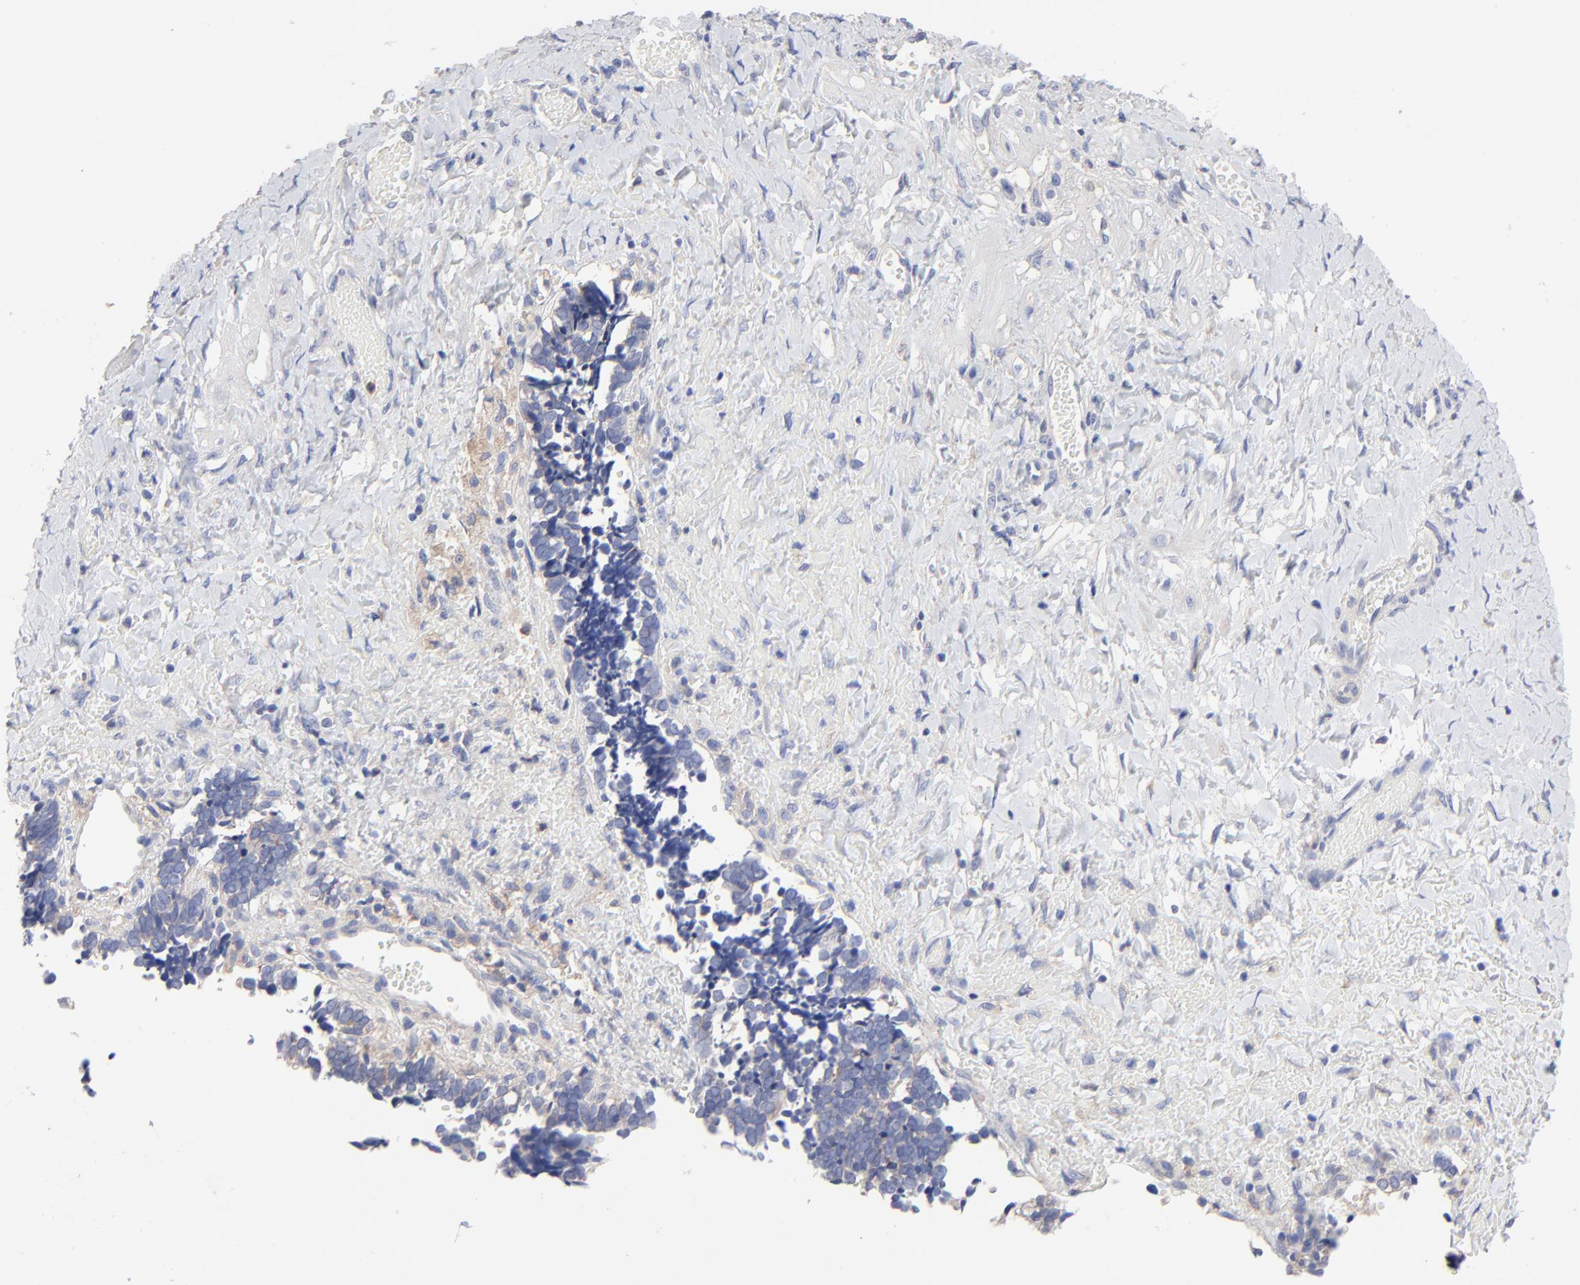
{"staining": {"intensity": "moderate", "quantity": ">75%", "location": "cytoplasmic/membranous"}, "tissue": "ovarian cancer", "cell_type": "Tumor cells", "image_type": "cancer", "snomed": [{"axis": "morphology", "description": "Cystadenocarcinoma, serous, NOS"}, {"axis": "topography", "description": "Ovary"}], "caption": "A brown stain shows moderate cytoplasmic/membranous expression of a protein in serous cystadenocarcinoma (ovarian) tumor cells.", "gene": "PPFIBP2", "patient": {"sex": "female", "age": 77}}